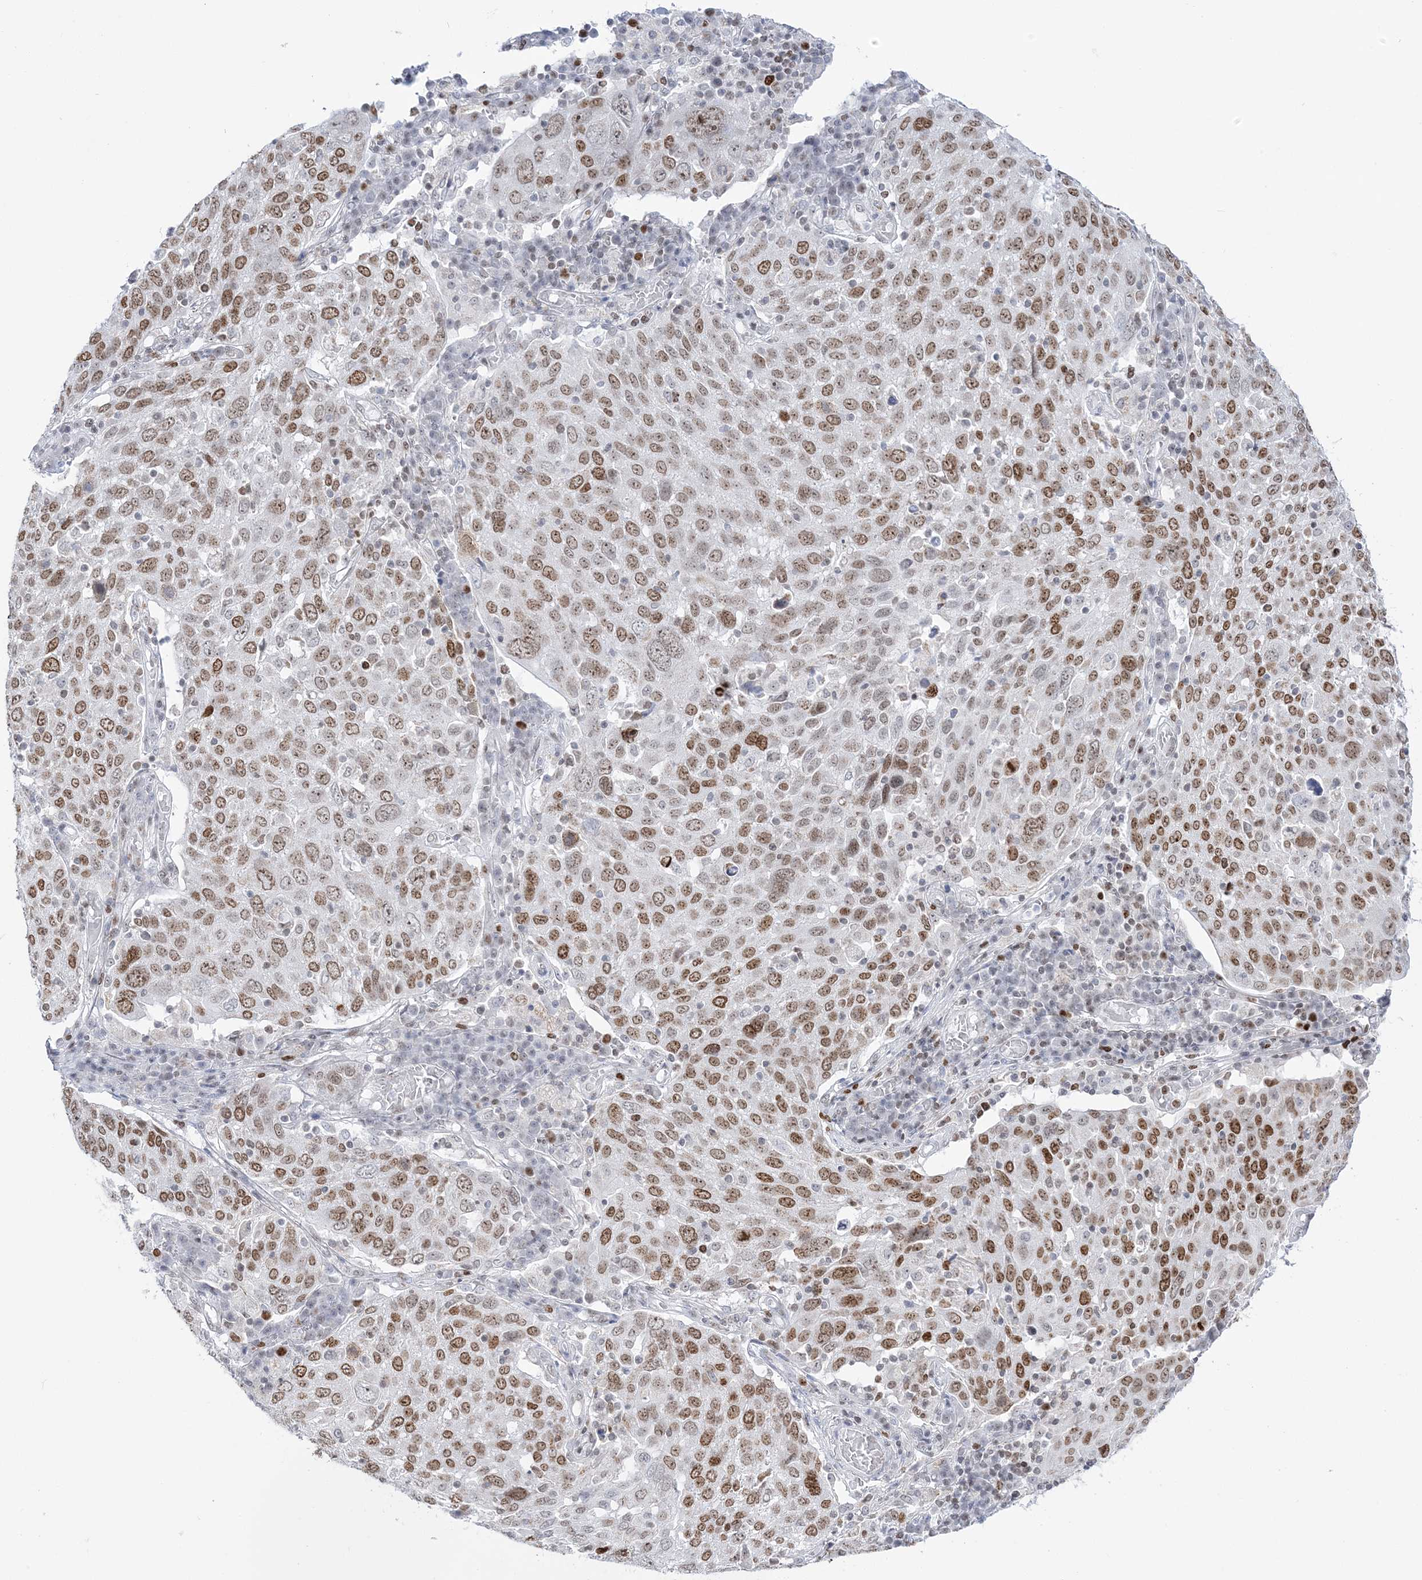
{"staining": {"intensity": "moderate", "quantity": ">75%", "location": "nuclear"}, "tissue": "lung cancer", "cell_type": "Tumor cells", "image_type": "cancer", "snomed": [{"axis": "morphology", "description": "Squamous cell carcinoma, NOS"}, {"axis": "topography", "description": "Lung"}], "caption": "Lung cancer stained for a protein (brown) reveals moderate nuclear positive staining in about >75% of tumor cells.", "gene": "DDX21", "patient": {"sex": "male", "age": 65}}